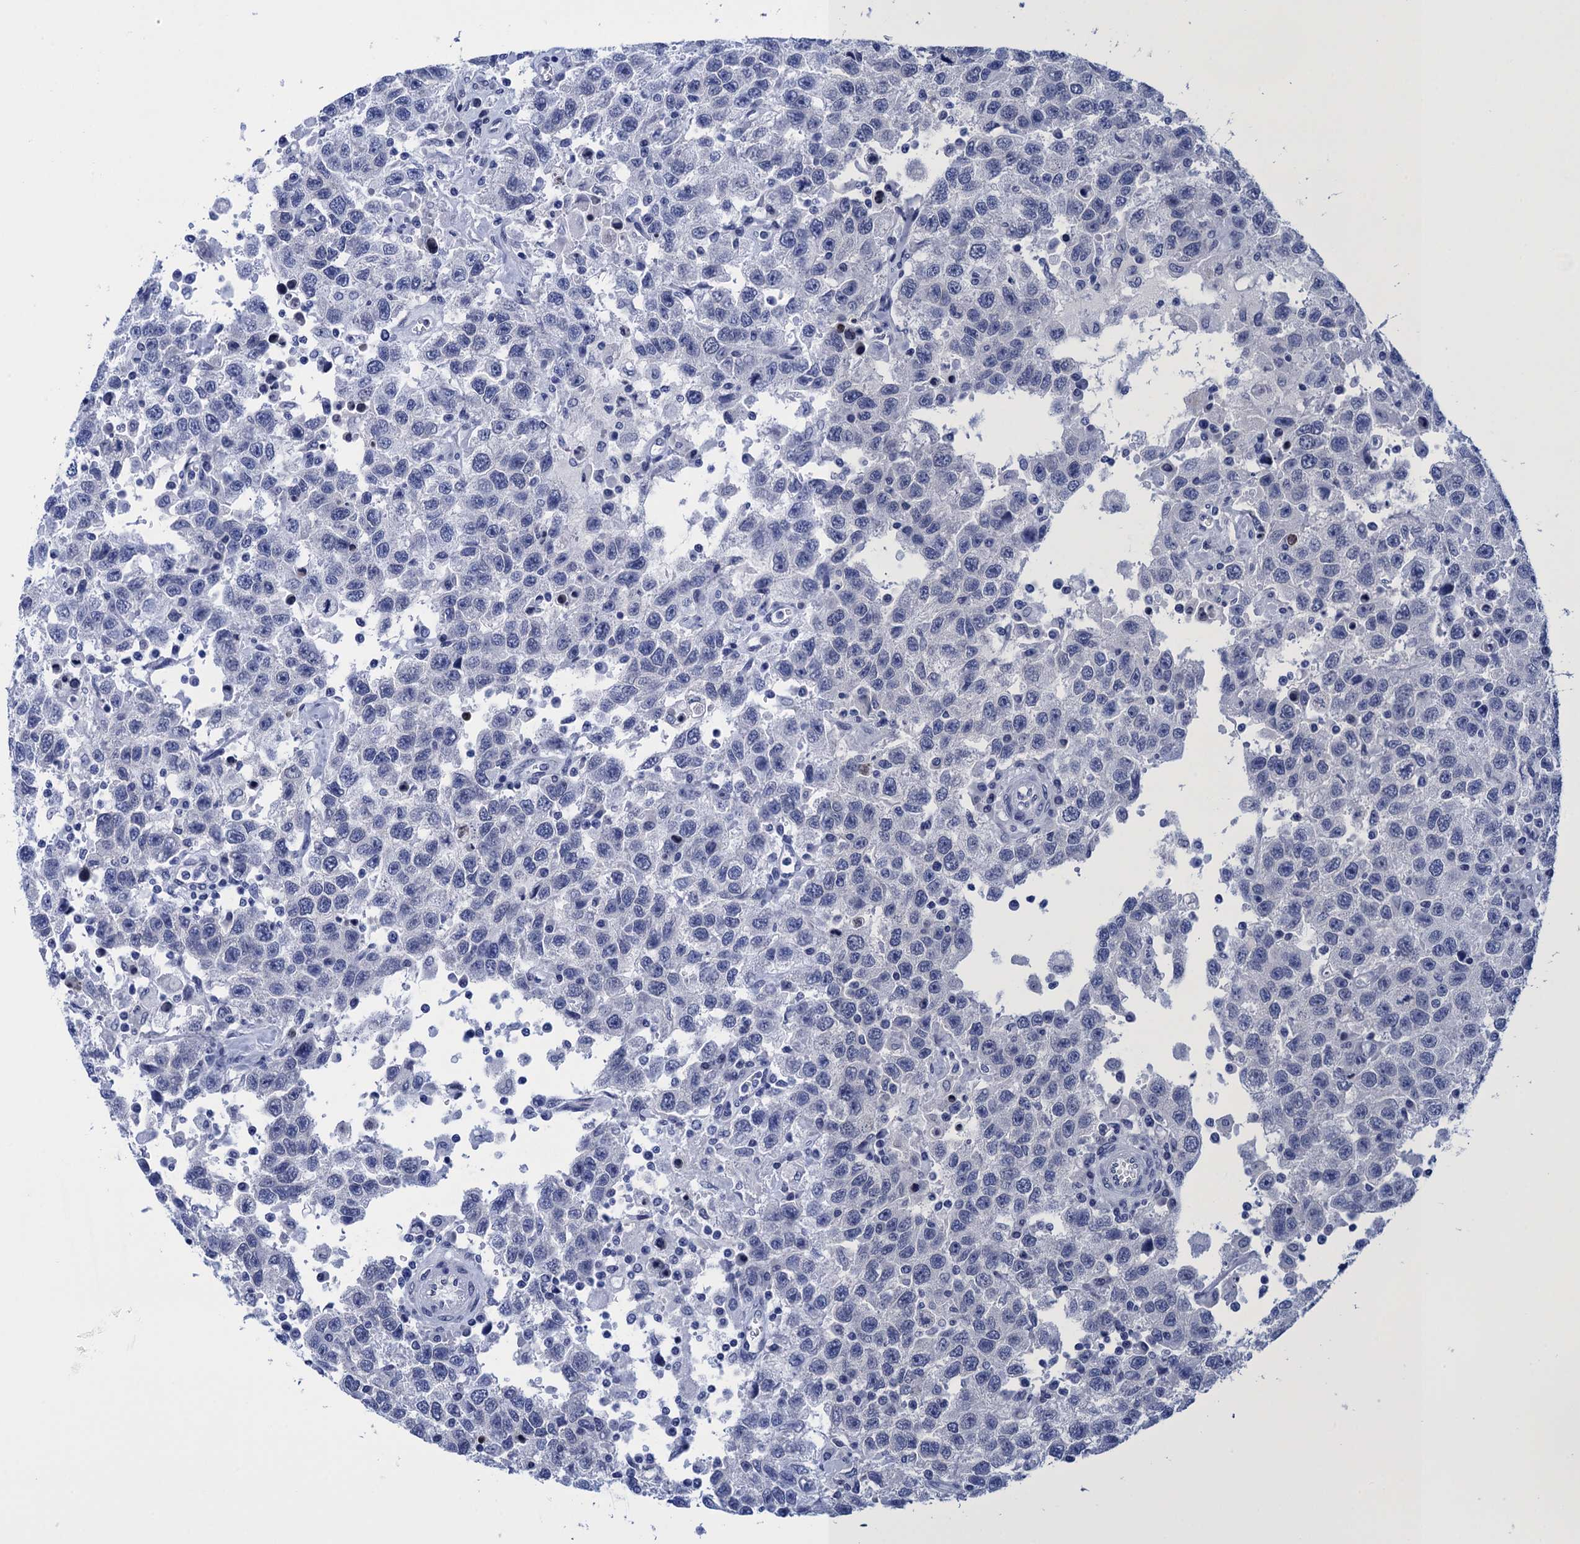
{"staining": {"intensity": "negative", "quantity": "none", "location": "none"}, "tissue": "testis cancer", "cell_type": "Tumor cells", "image_type": "cancer", "snomed": [{"axis": "morphology", "description": "Seminoma, NOS"}, {"axis": "topography", "description": "Testis"}], "caption": "DAB (3,3'-diaminobenzidine) immunohistochemical staining of human testis cancer (seminoma) reveals no significant staining in tumor cells.", "gene": "METTL25", "patient": {"sex": "male", "age": 41}}